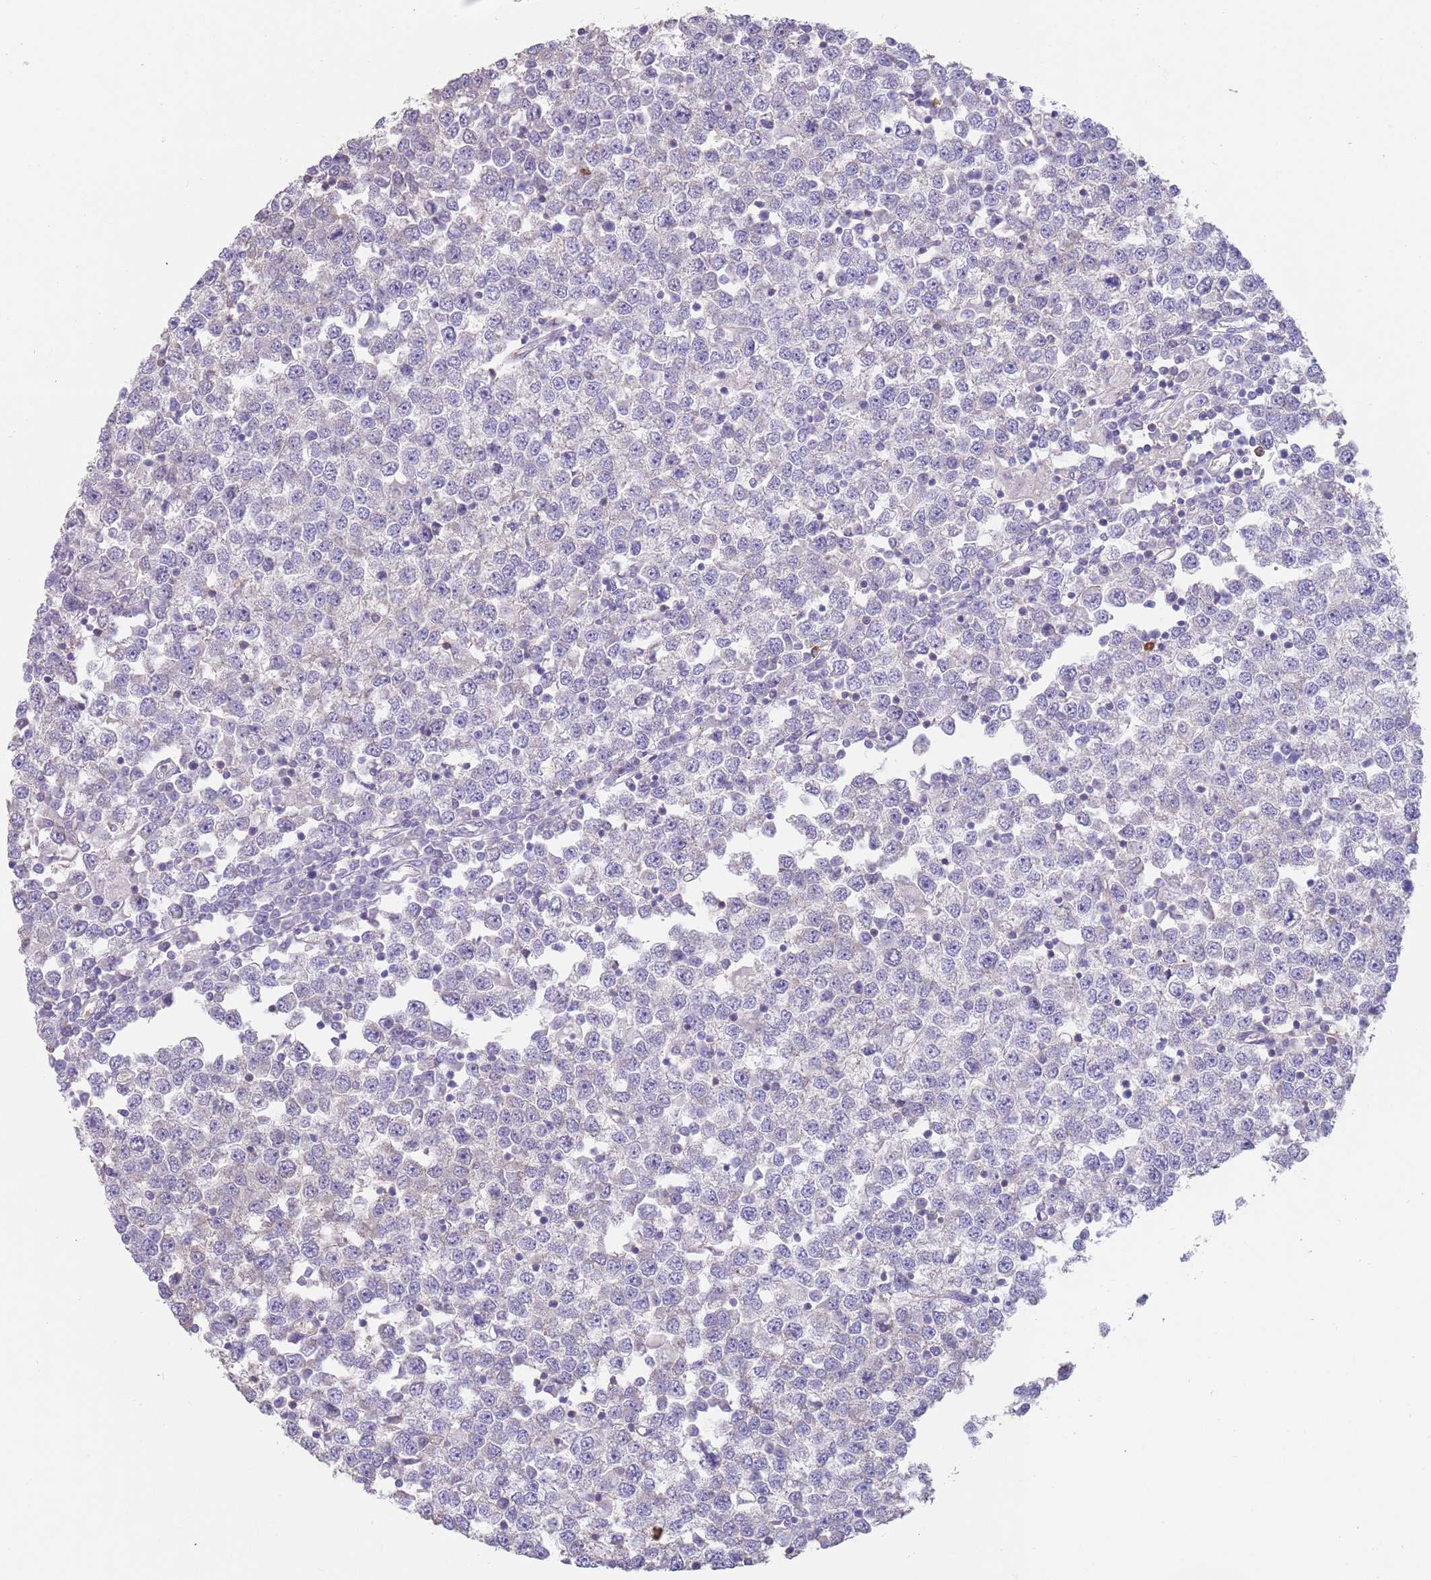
{"staining": {"intensity": "negative", "quantity": "none", "location": "none"}, "tissue": "testis cancer", "cell_type": "Tumor cells", "image_type": "cancer", "snomed": [{"axis": "morphology", "description": "Seminoma, NOS"}, {"axis": "topography", "description": "Testis"}], "caption": "Immunohistochemistry photomicrograph of testis seminoma stained for a protein (brown), which exhibits no positivity in tumor cells.", "gene": "ZNF14", "patient": {"sex": "male", "age": 65}}